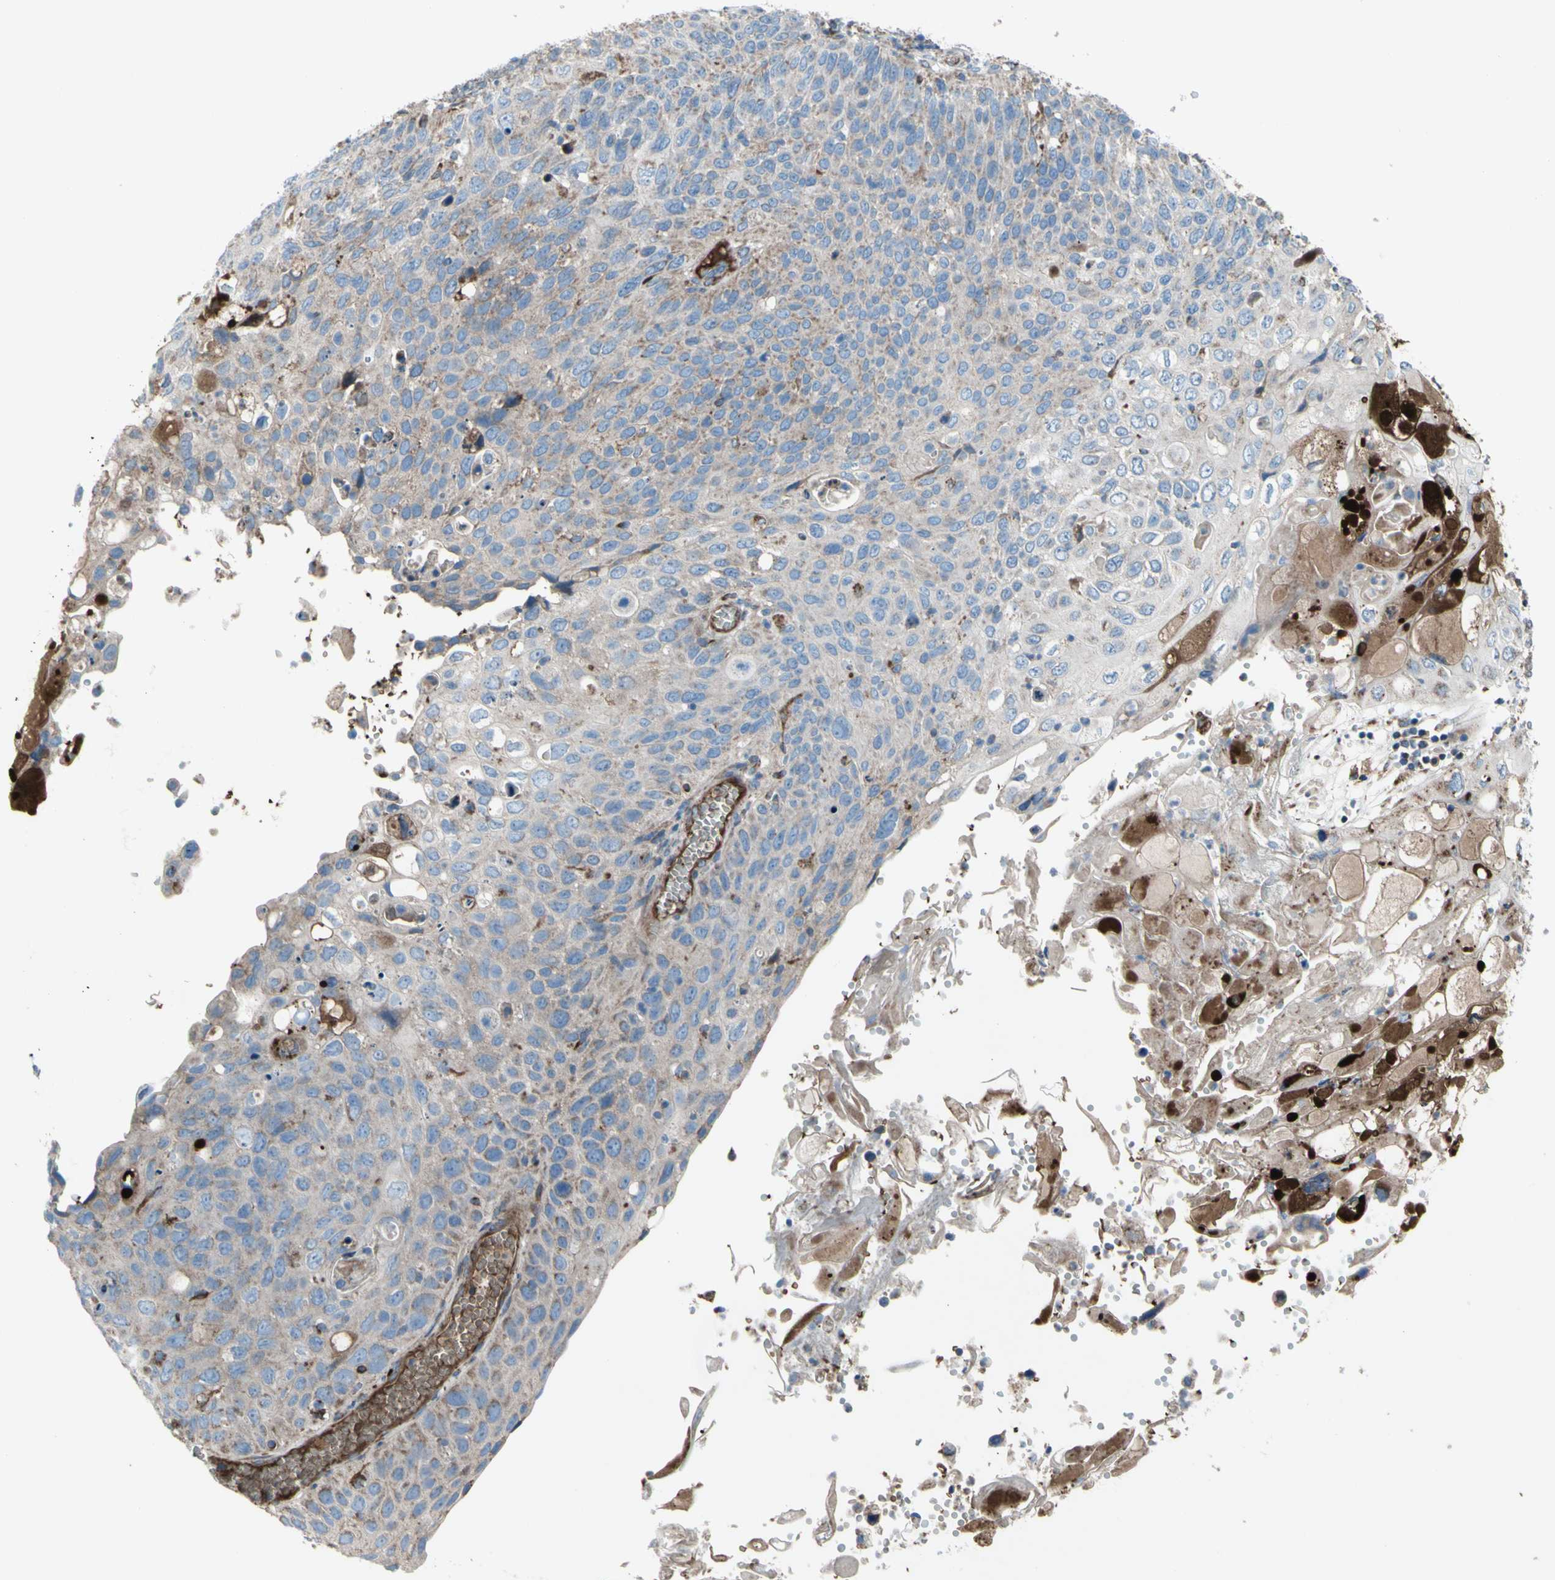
{"staining": {"intensity": "weak", "quantity": ">75%", "location": "cytoplasmic/membranous"}, "tissue": "cervical cancer", "cell_type": "Tumor cells", "image_type": "cancer", "snomed": [{"axis": "morphology", "description": "Squamous cell carcinoma, NOS"}, {"axis": "topography", "description": "Cervix"}], "caption": "Weak cytoplasmic/membranous protein positivity is present in approximately >75% of tumor cells in cervical squamous cell carcinoma.", "gene": "EMC7", "patient": {"sex": "female", "age": 70}}